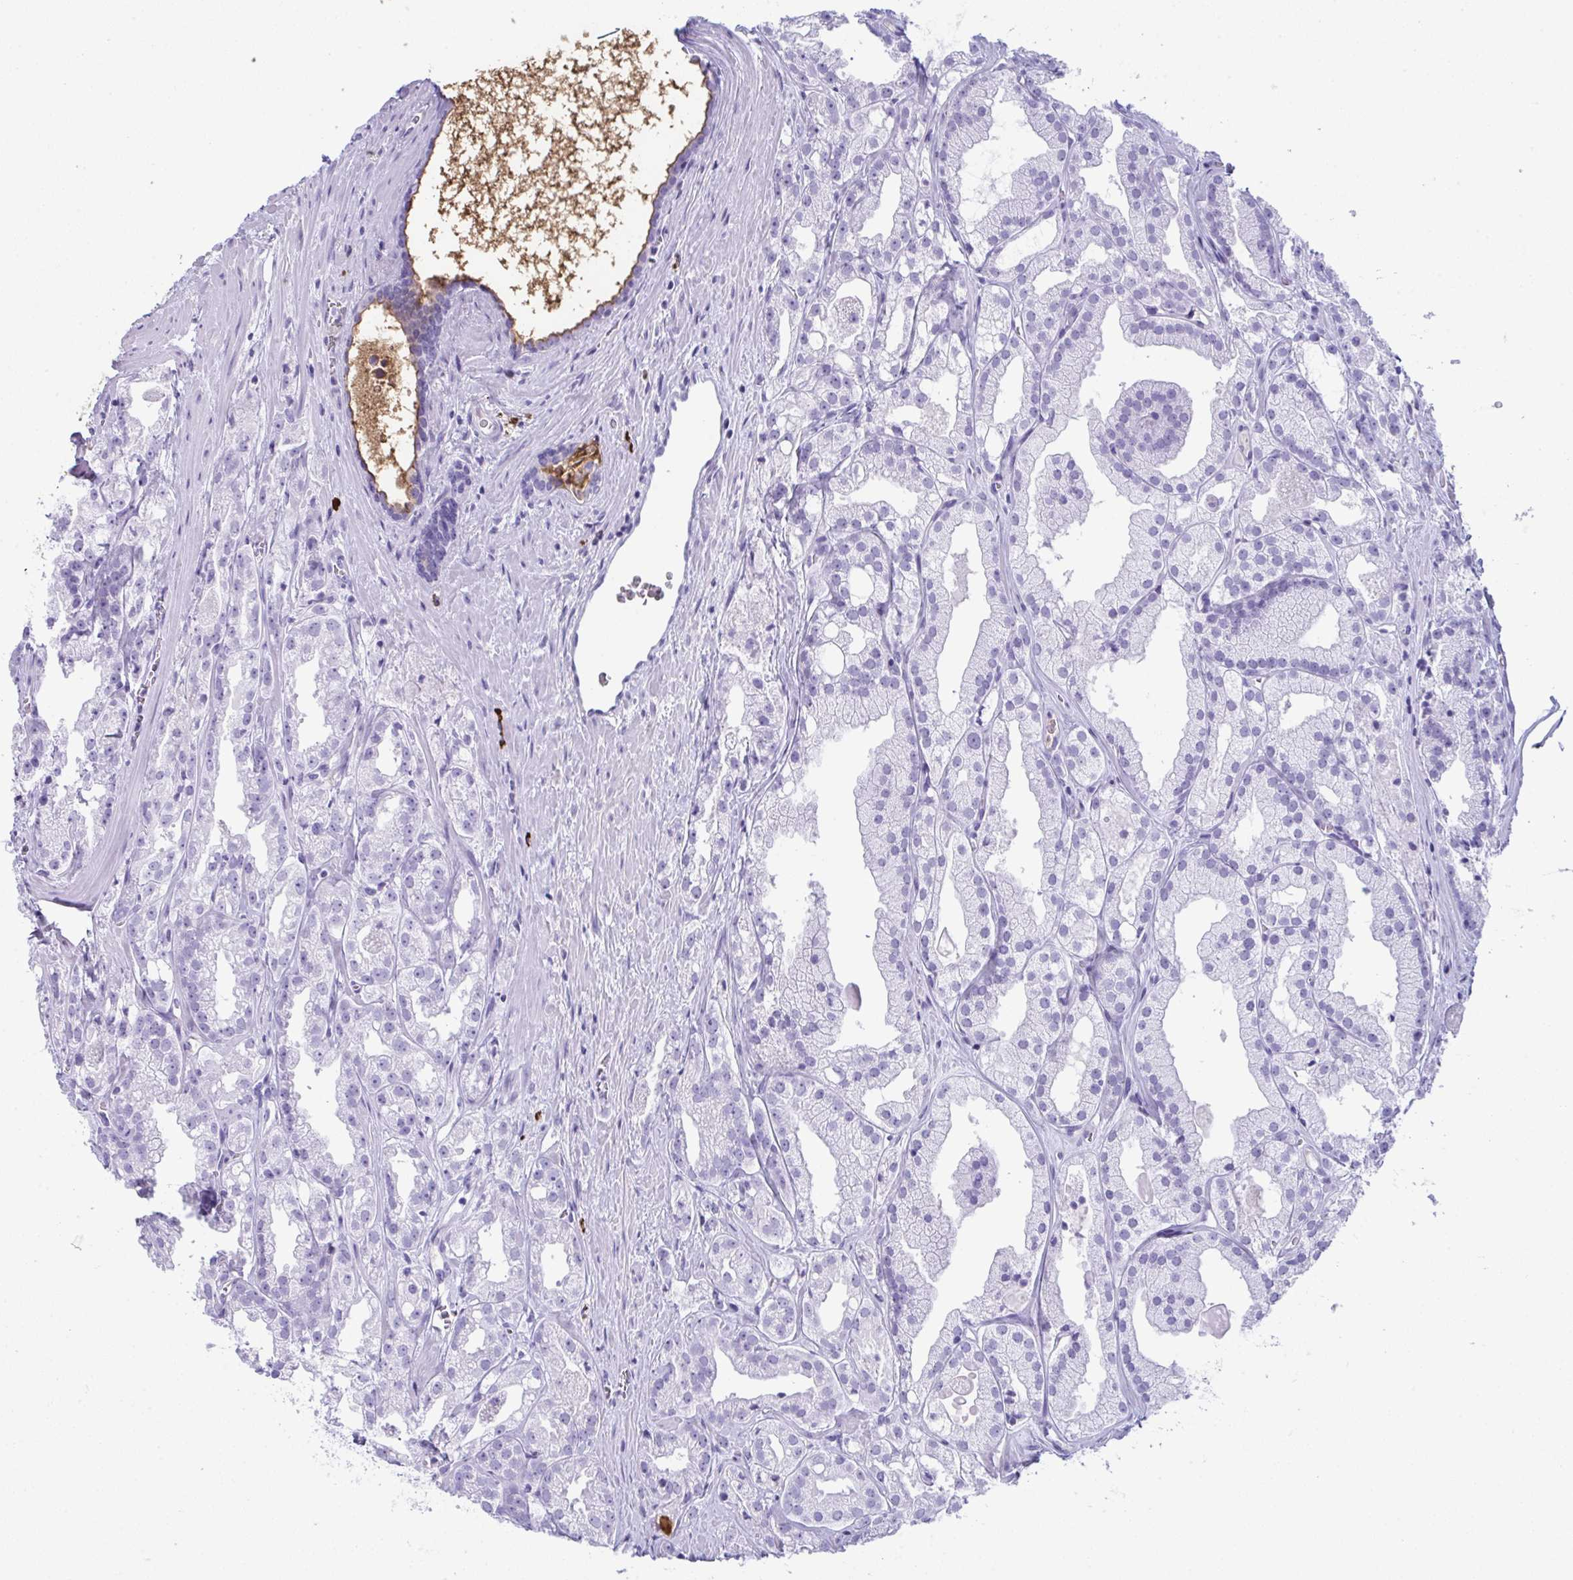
{"staining": {"intensity": "negative", "quantity": "none", "location": "none"}, "tissue": "prostate cancer", "cell_type": "Tumor cells", "image_type": "cancer", "snomed": [{"axis": "morphology", "description": "Adenocarcinoma, High grade"}, {"axis": "topography", "description": "Prostate"}], "caption": "This is an IHC micrograph of human prostate cancer (adenocarcinoma (high-grade)). There is no staining in tumor cells.", "gene": "JCHAIN", "patient": {"sex": "male", "age": 68}}